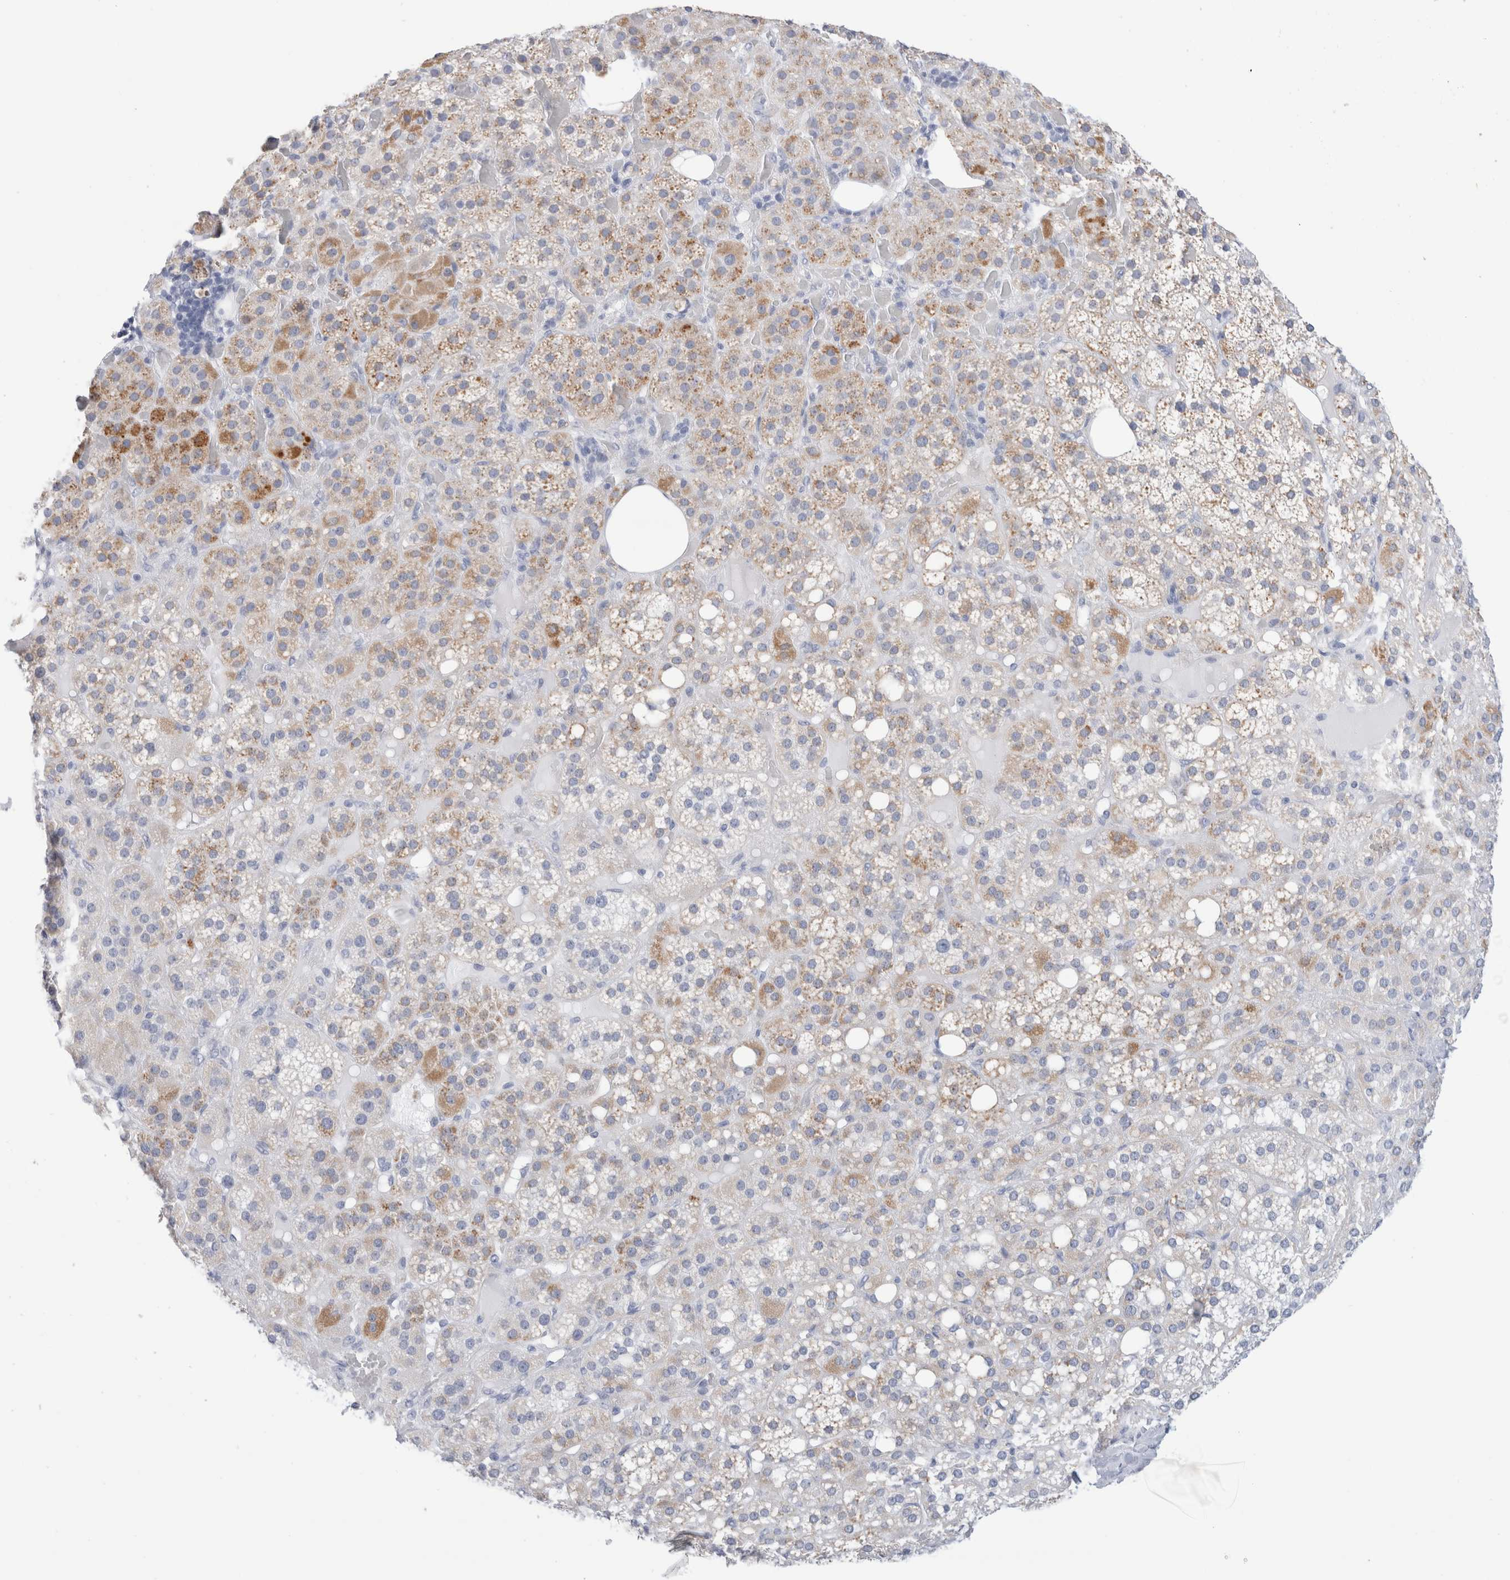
{"staining": {"intensity": "moderate", "quantity": "25%-75%", "location": "cytoplasmic/membranous"}, "tissue": "adrenal gland", "cell_type": "Glandular cells", "image_type": "normal", "snomed": [{"axis": "morphology", "description": "Normal tissue, NOS"}, {"axis": "topography", "description": "Adrenal gland"}], "caption": "A medium amount of moderate cytoplasmic/membranous staining is appreciated in approximately 25%-75% of glandular cells in normal adrenal gland.", "gene": "ECHDC2", "patient": {"sex": "female", "age": 59}}